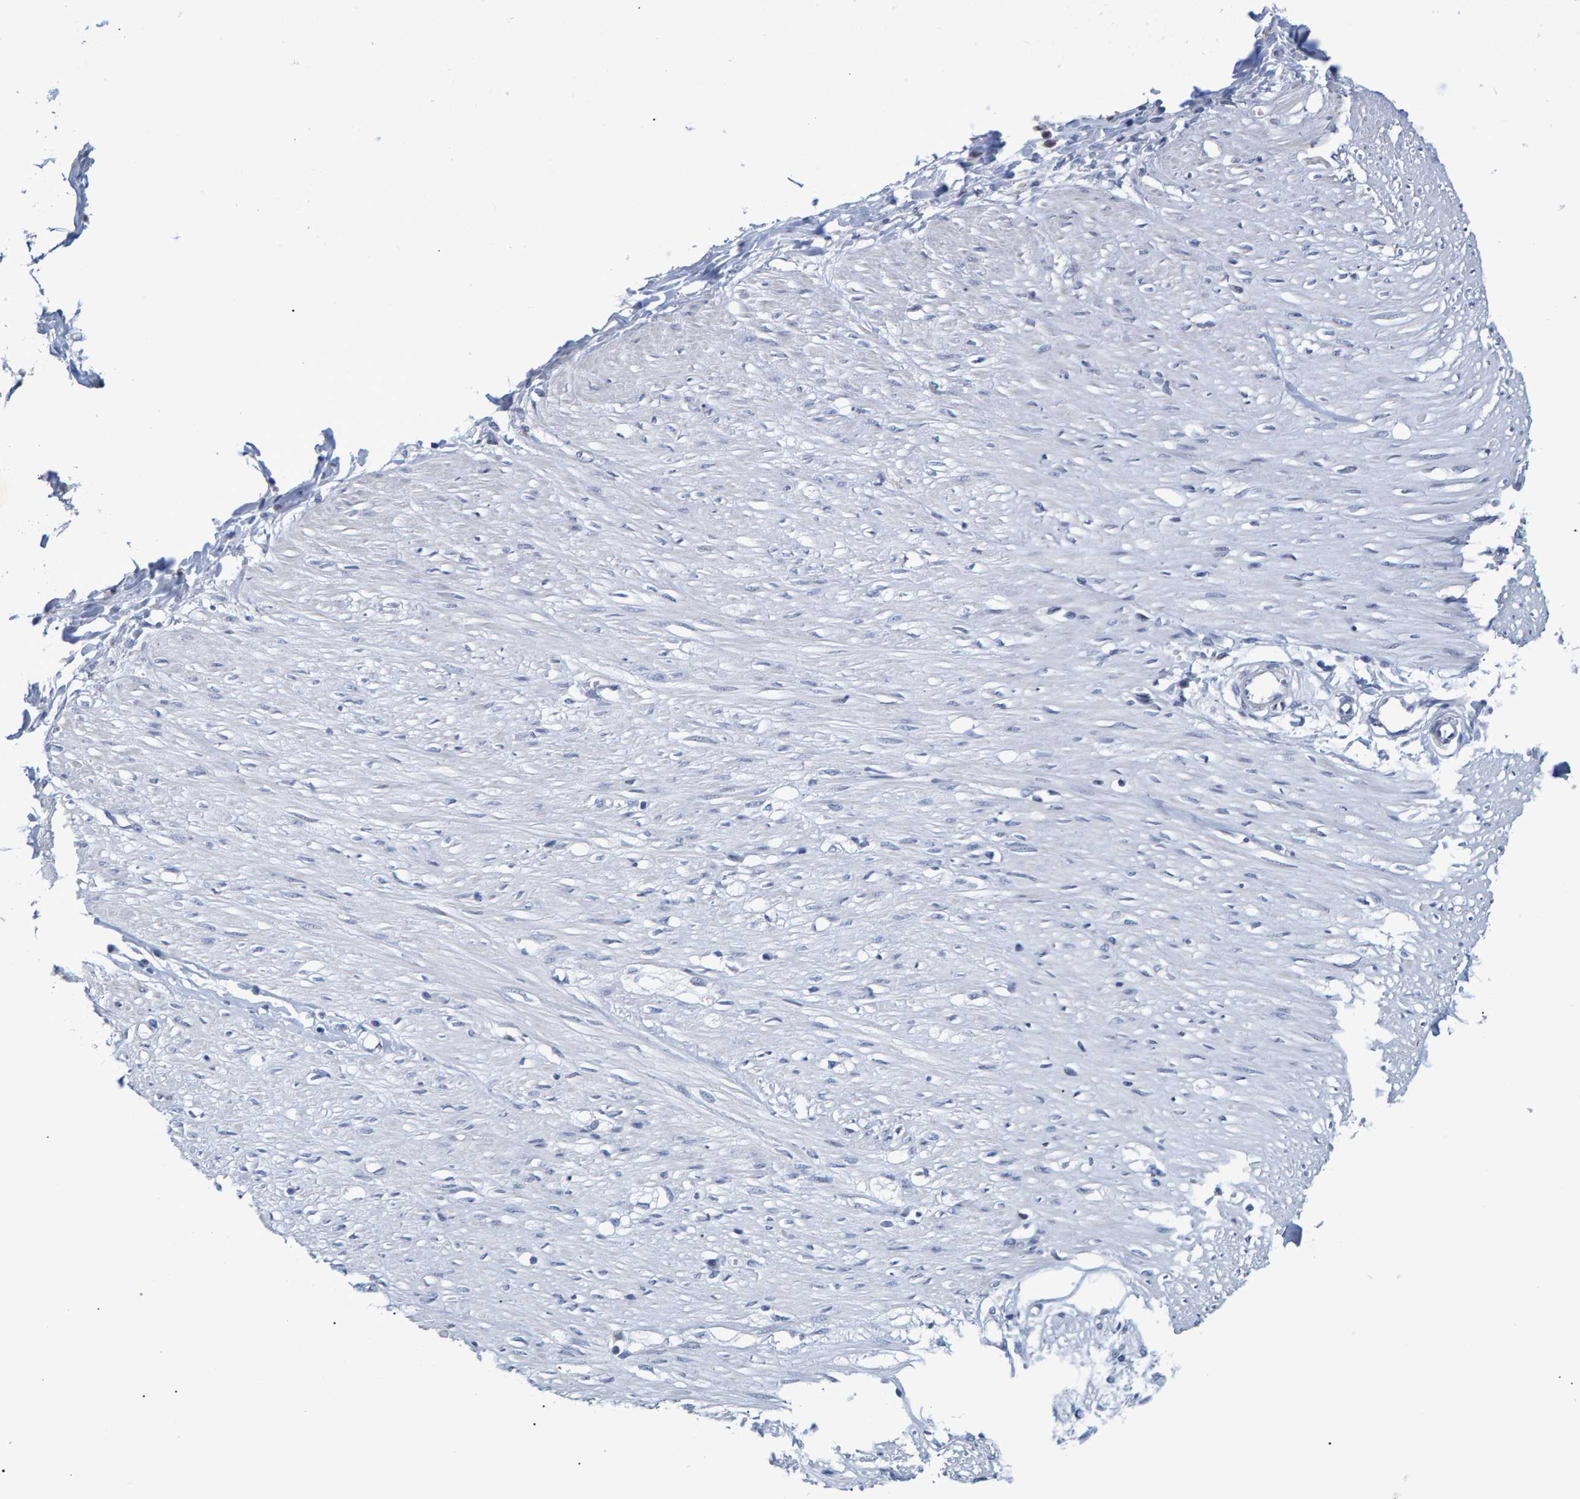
{"staining": {"intensity": "negative", "quantity": "none", "location": "none"}, "tissue": "adipose tissue", "cell_type": "Adipocytes", "image_type": "normal", "snomed": [{"axis": "morphology", "description": "Normal tissue, NOS"}, {"axis": "morphology", "description": "Adenocarcinoma, NOS"}, {"axis": "topography", "description": "Colon"}, {"axis": "topography", "description": "Peripheral nerve tissue"}], "caption": "This is a photomicrograph of IHC staining of benign adipose tissue, which shows no positivity in adipocytes.", "gene": "PROCA1", "patient": {"sex": "male", "age": 14}}